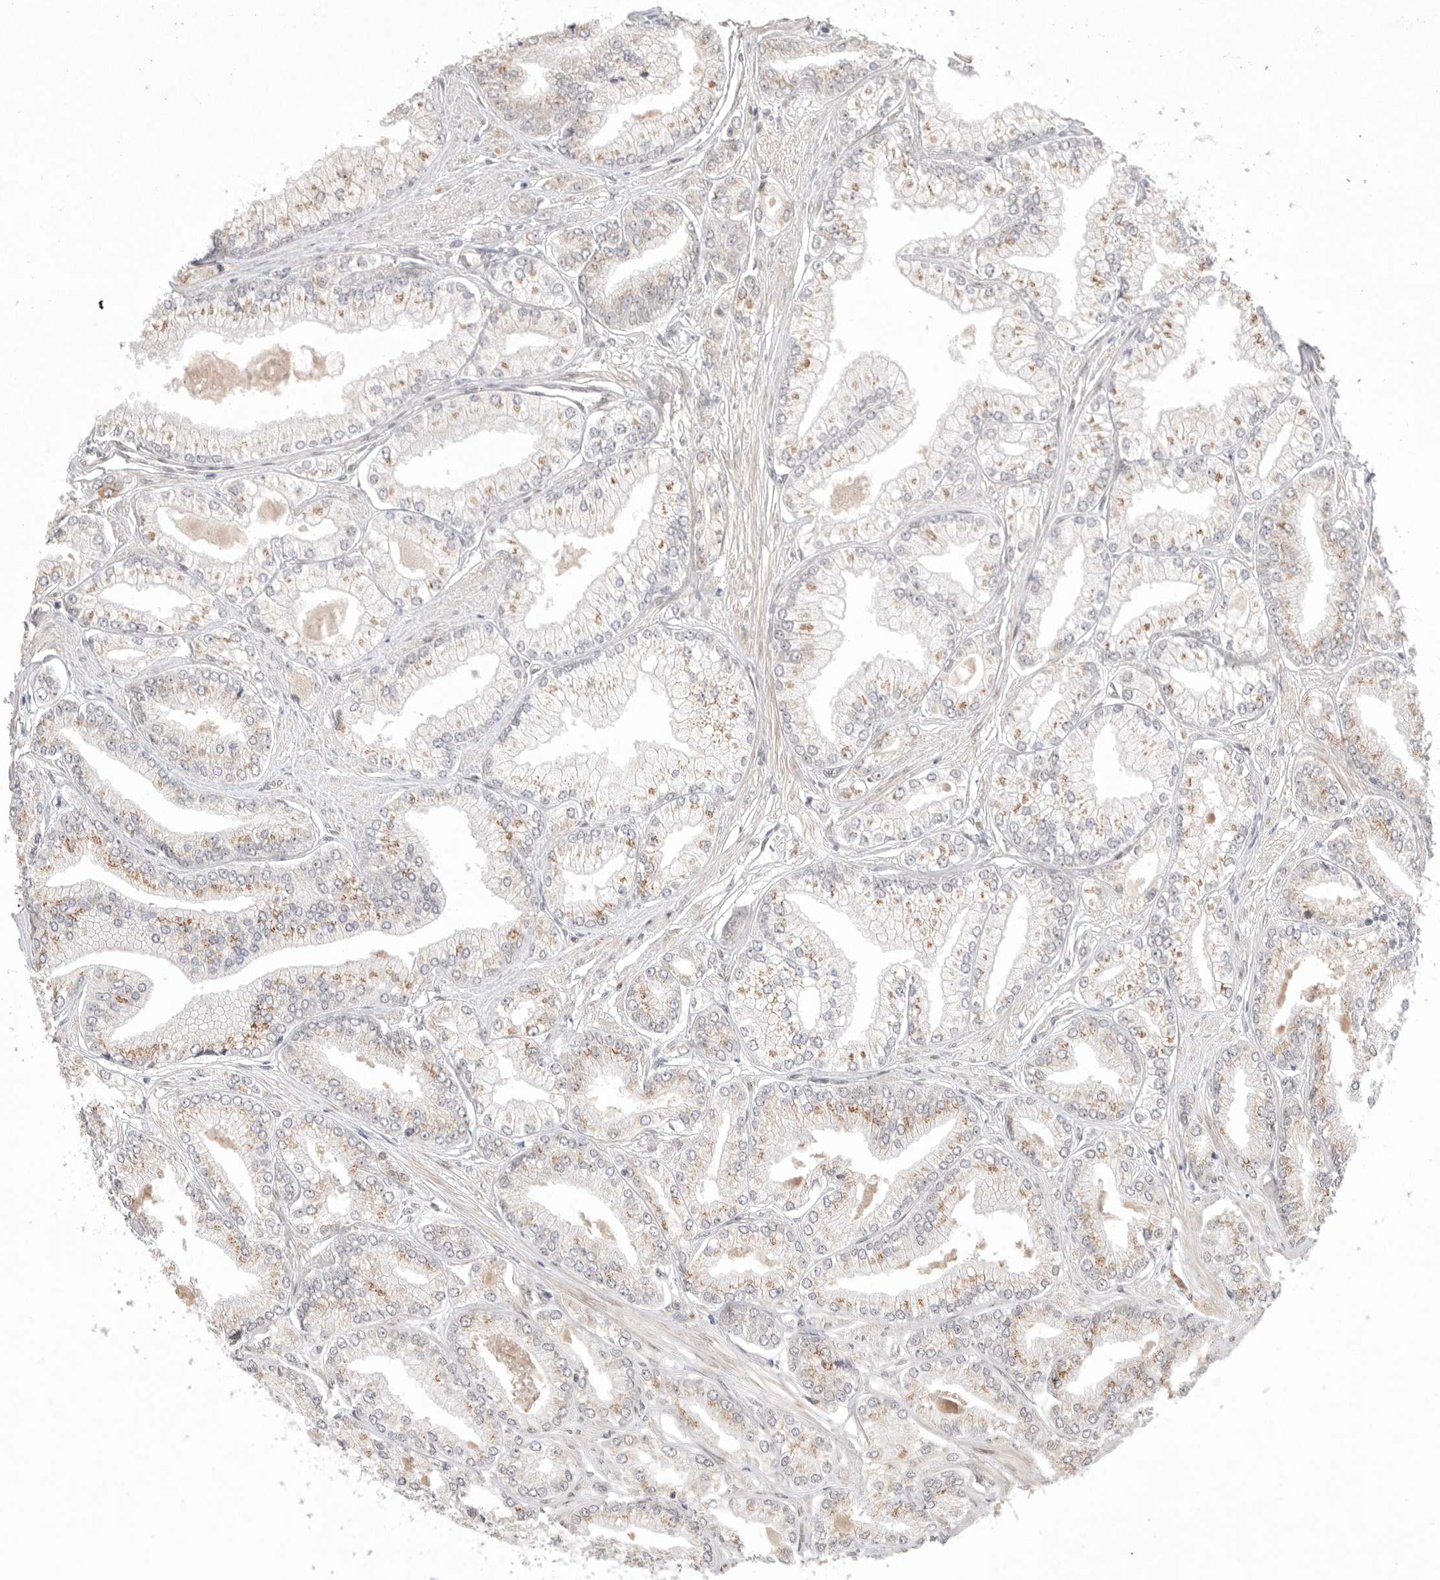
{"staining": {"intensity": "weak", "quantity": "25%-75%", "location": "cytoplasmic/membranous"}, "tissue": "prostate cancer", "cell_type": "Tumor cells", "image_type": "cancer", "snomed": [{"axis": "morphology", "description": "Adenocarcinoma, Low grade"}, {"axis": "topography", "description": "Prostate"}], "caption": "Protein analysis of prostate cancer (low-grade adenocarcinoma) tissue demonstrates weak cytoplasmic/membranous staining in about 25%-75% of tumor cells. The staining was performed using DAB, with brown indicating positive protein expression. Nuclei are stained blue with hematoxylin.", "gene": "LEMD3", "patient": {"sex": "male", "age": 52}}